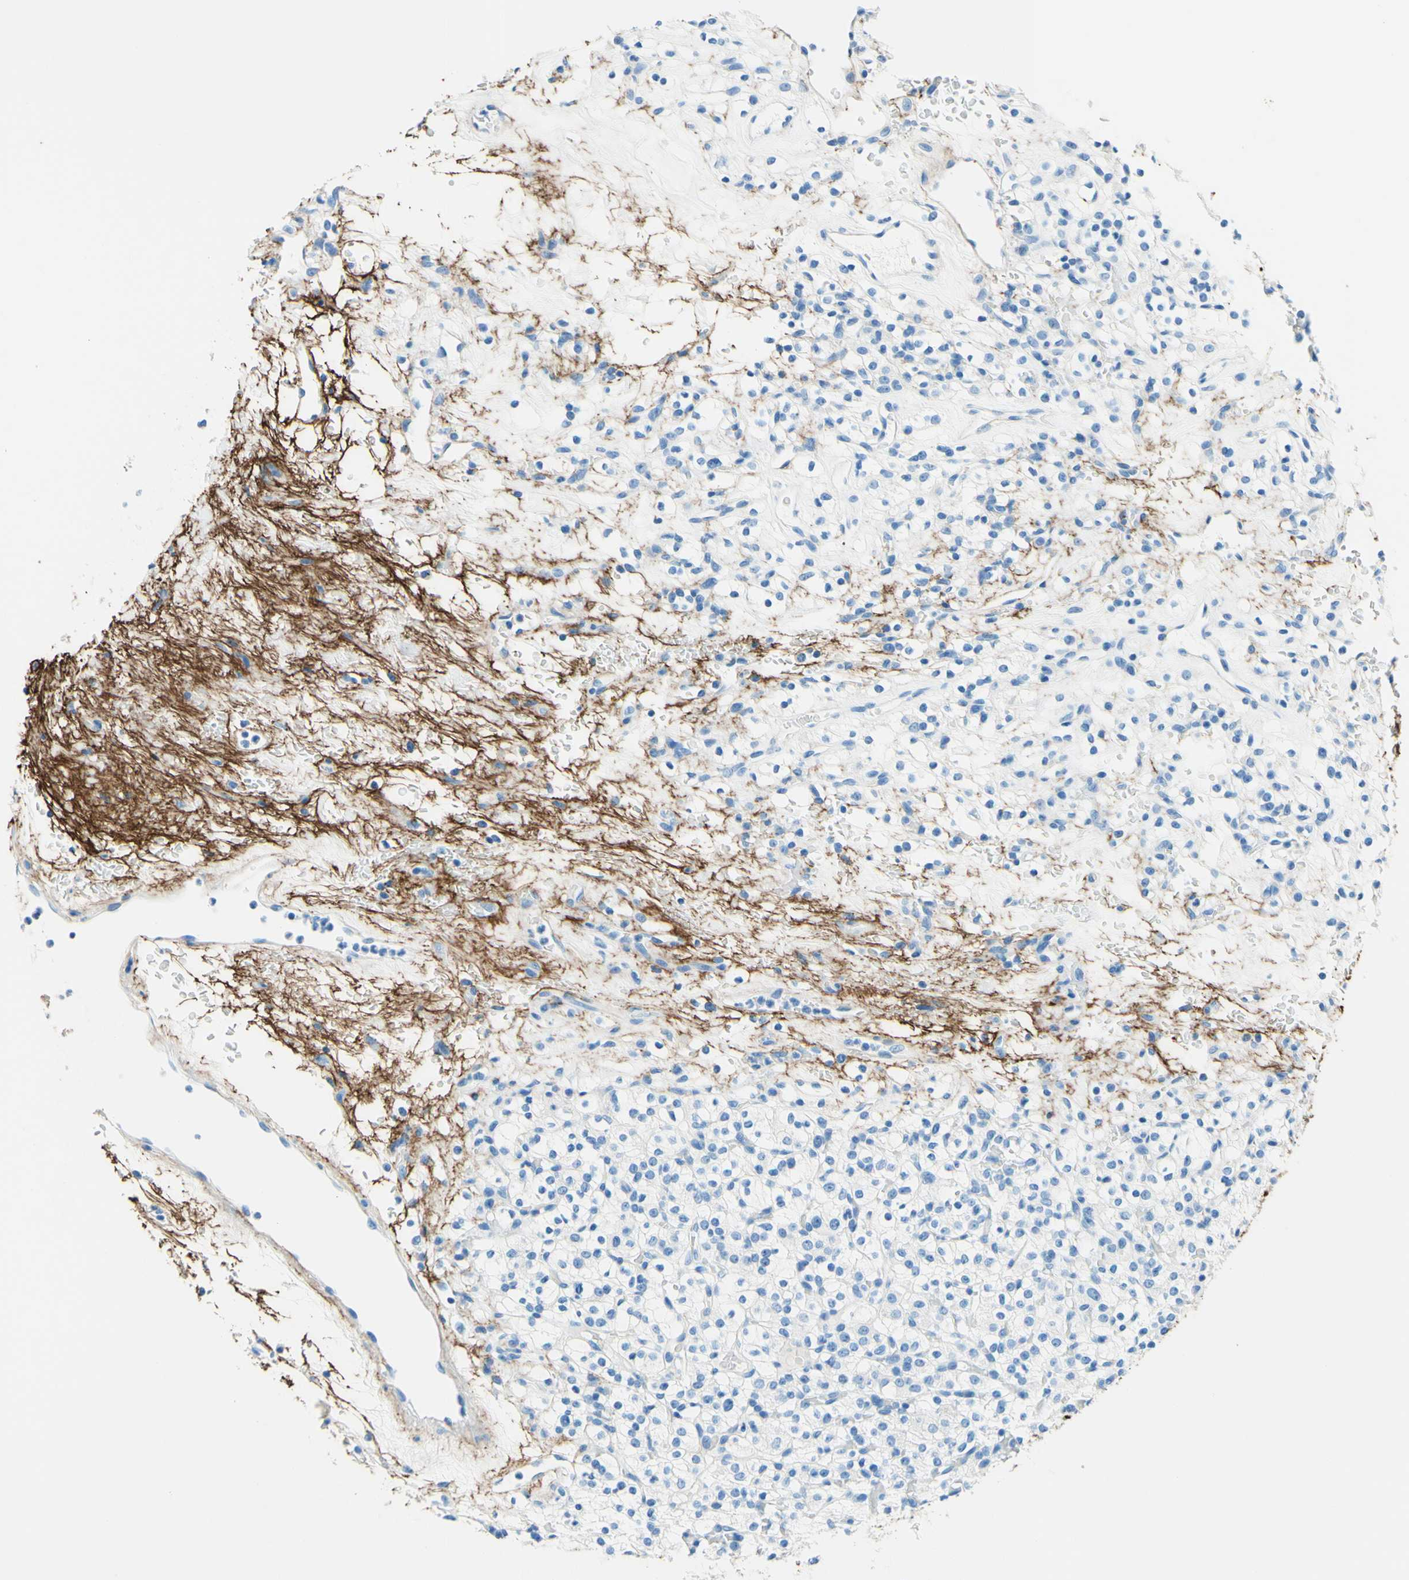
{"staining": {"intensity": "negative", "quantity": "none", "location": "none"}, "tissue": "renal cancer", "cell_type": "Tumor cells", "image_type": "cancer", "snomed": [{"axis": "morphology", "description": "Normal tissue, NOS"}, {"axis": "morphology", "description": "Adenocarcinoma, NOS"}, {"axis": "topography", "description": "Kidney"}], "caption": "Tumor cells are negative for brown protein staining in renal cancer (adenocarcinoma). (Brightfield microscopy of DAB (3,3'-diaminobenzidine) IHC at high magnification).", "gene": "MFAP5", "patient": {"sex": "female", "age": 72}}